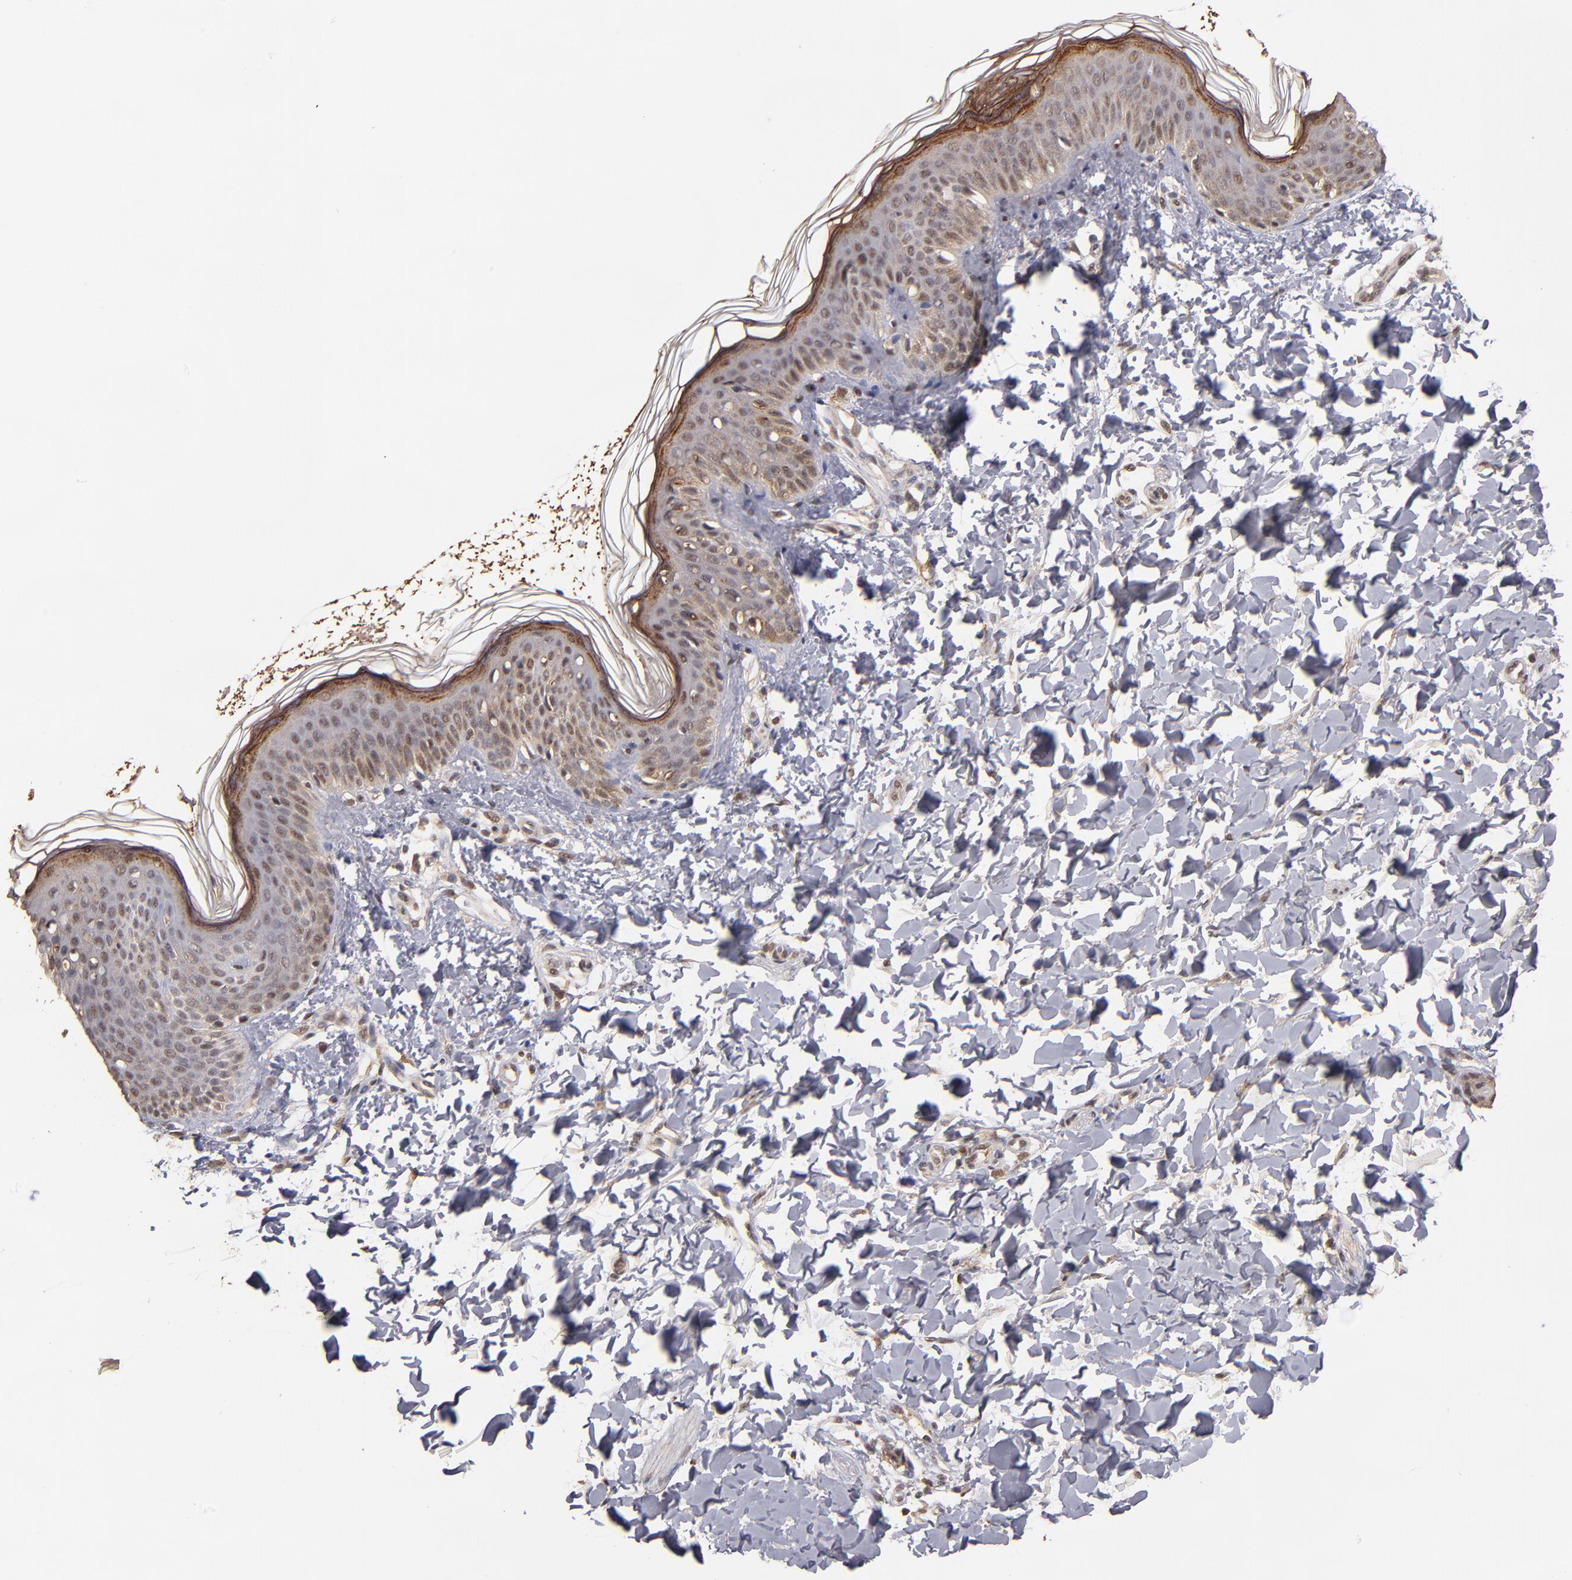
{"staining": {"intensity": "moderate", "quantity": ">75%", "location": "cytoplasmic/membranous,nuclear"}, "tissue": "skin", "cell_type": "Fibroblasts", "image_type": "normal", "snomed": [{"axis": "morphology", "description": "Normal tissue, NOS"}, {"axis": "topography", "description": "Skin"}], "caption": "This is an image of IHC staining of benign skin, which shows moderate positivity in the cytoplasmic/membranous,nuclear of fibroblasts.", "gene": "EAPP", "patient": {"sex": "female", "age": 4}}